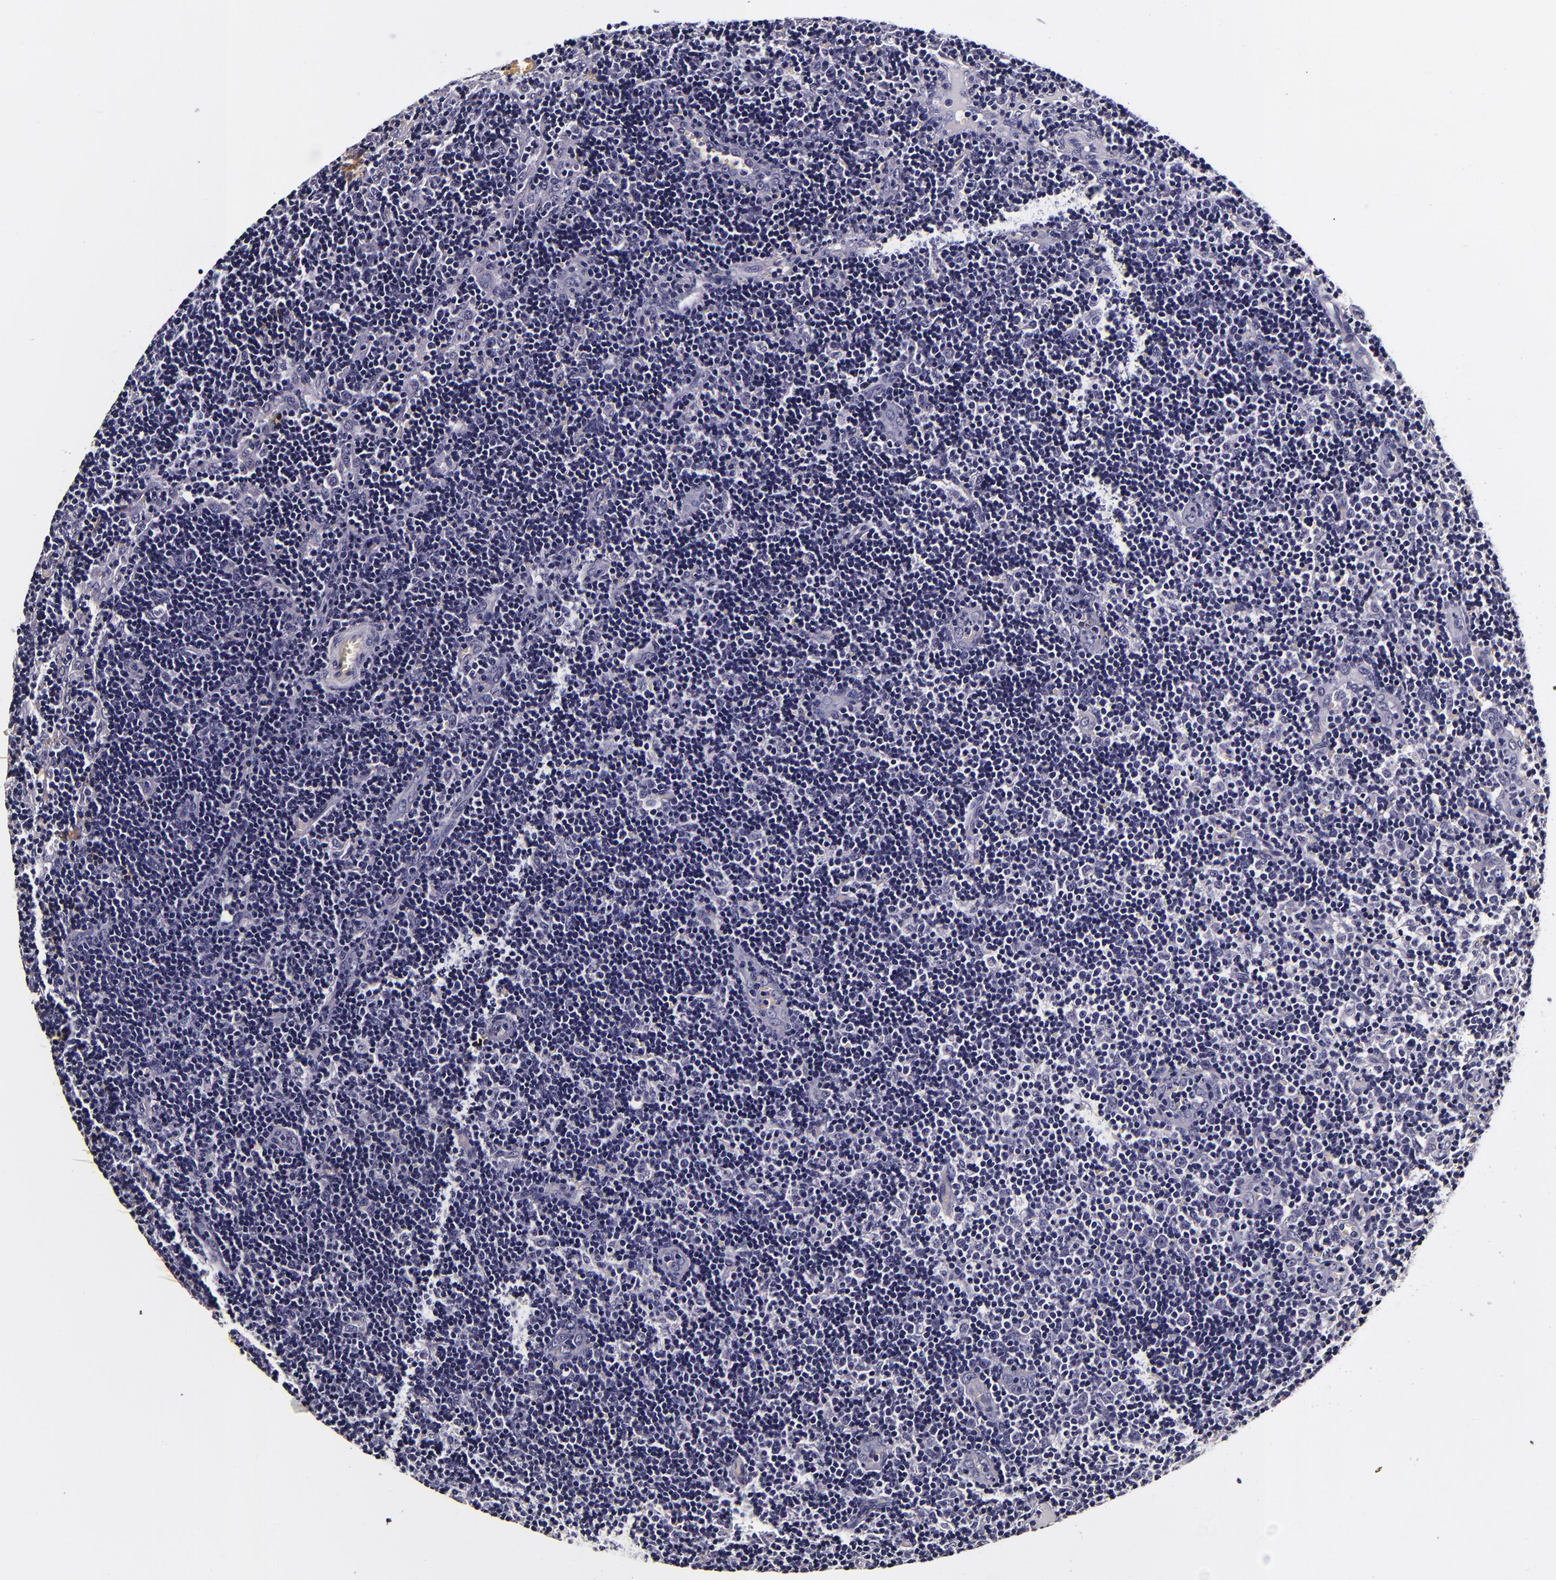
{"staining": {"intensity": "negative", "quantity": "none", "location": "none"}, "tissue": "lymph node", "cell_type": "Non-germinal center cells", "image_type": "normal", "snomed": [{"axis": "morphology", "description": "Normal tissue, NOS"}, {"axis": "morphology", "description": "Inflammation, NOS"}, {"axis": "topography", "description": "Lymph node"}, {"axis": "topography", "description": "Salivary gland"}], "caption": "The micrograph demonstrates no staining of non-germinal center cells in unremarkable lymph node.", "gene": "FBN1", "patient": {"sex": "male", "age": 3}}